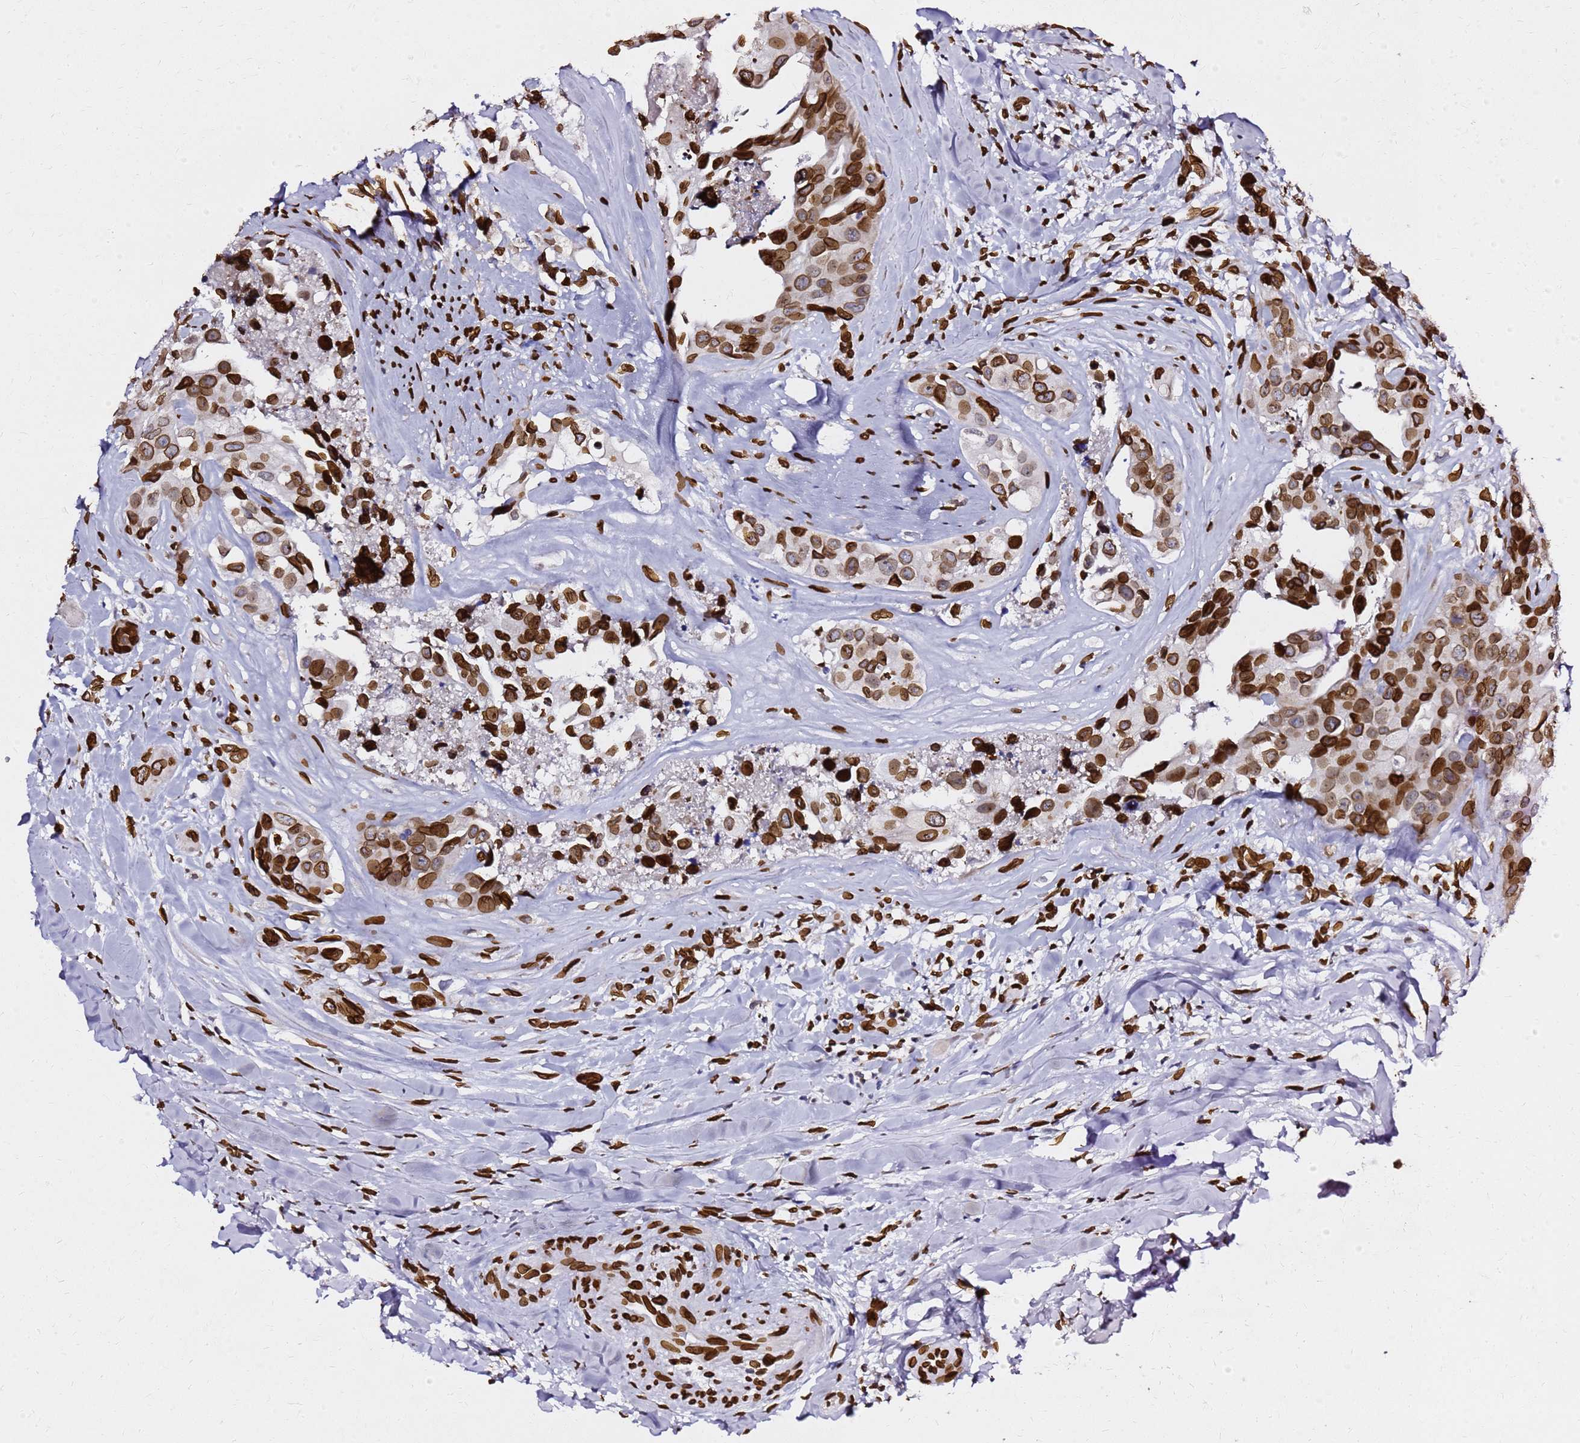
{"staining": {"intensity": "strong", "quantity": ">75%", "location": "cytoplasmic/membranous,nuclear"}, "tissue": "head and neck cancer", "cell_type": "Tumor cells", "image_type": "cancer", "snomed": [{"axis": "morphology", "description": "Adenocarcinoma, NOS"}, {"axis": "morphology", "description": "Adenocarcinoma, metastatic, NOS"}, {"axis": "topography", "description": "Head-Neck"}], "caption": "Immunohistochemical staining of human head and neck cancer (metastatic adenocarcinoma) reveals high levels of strong cytoplasmic/membranous and nuclear protein positivity in approximately >75% of tumor cells. (IHC, brightfield microscopy, high magnification).", "gene": "C6orf141", "patient": {"sex": "male", "age": 75}}